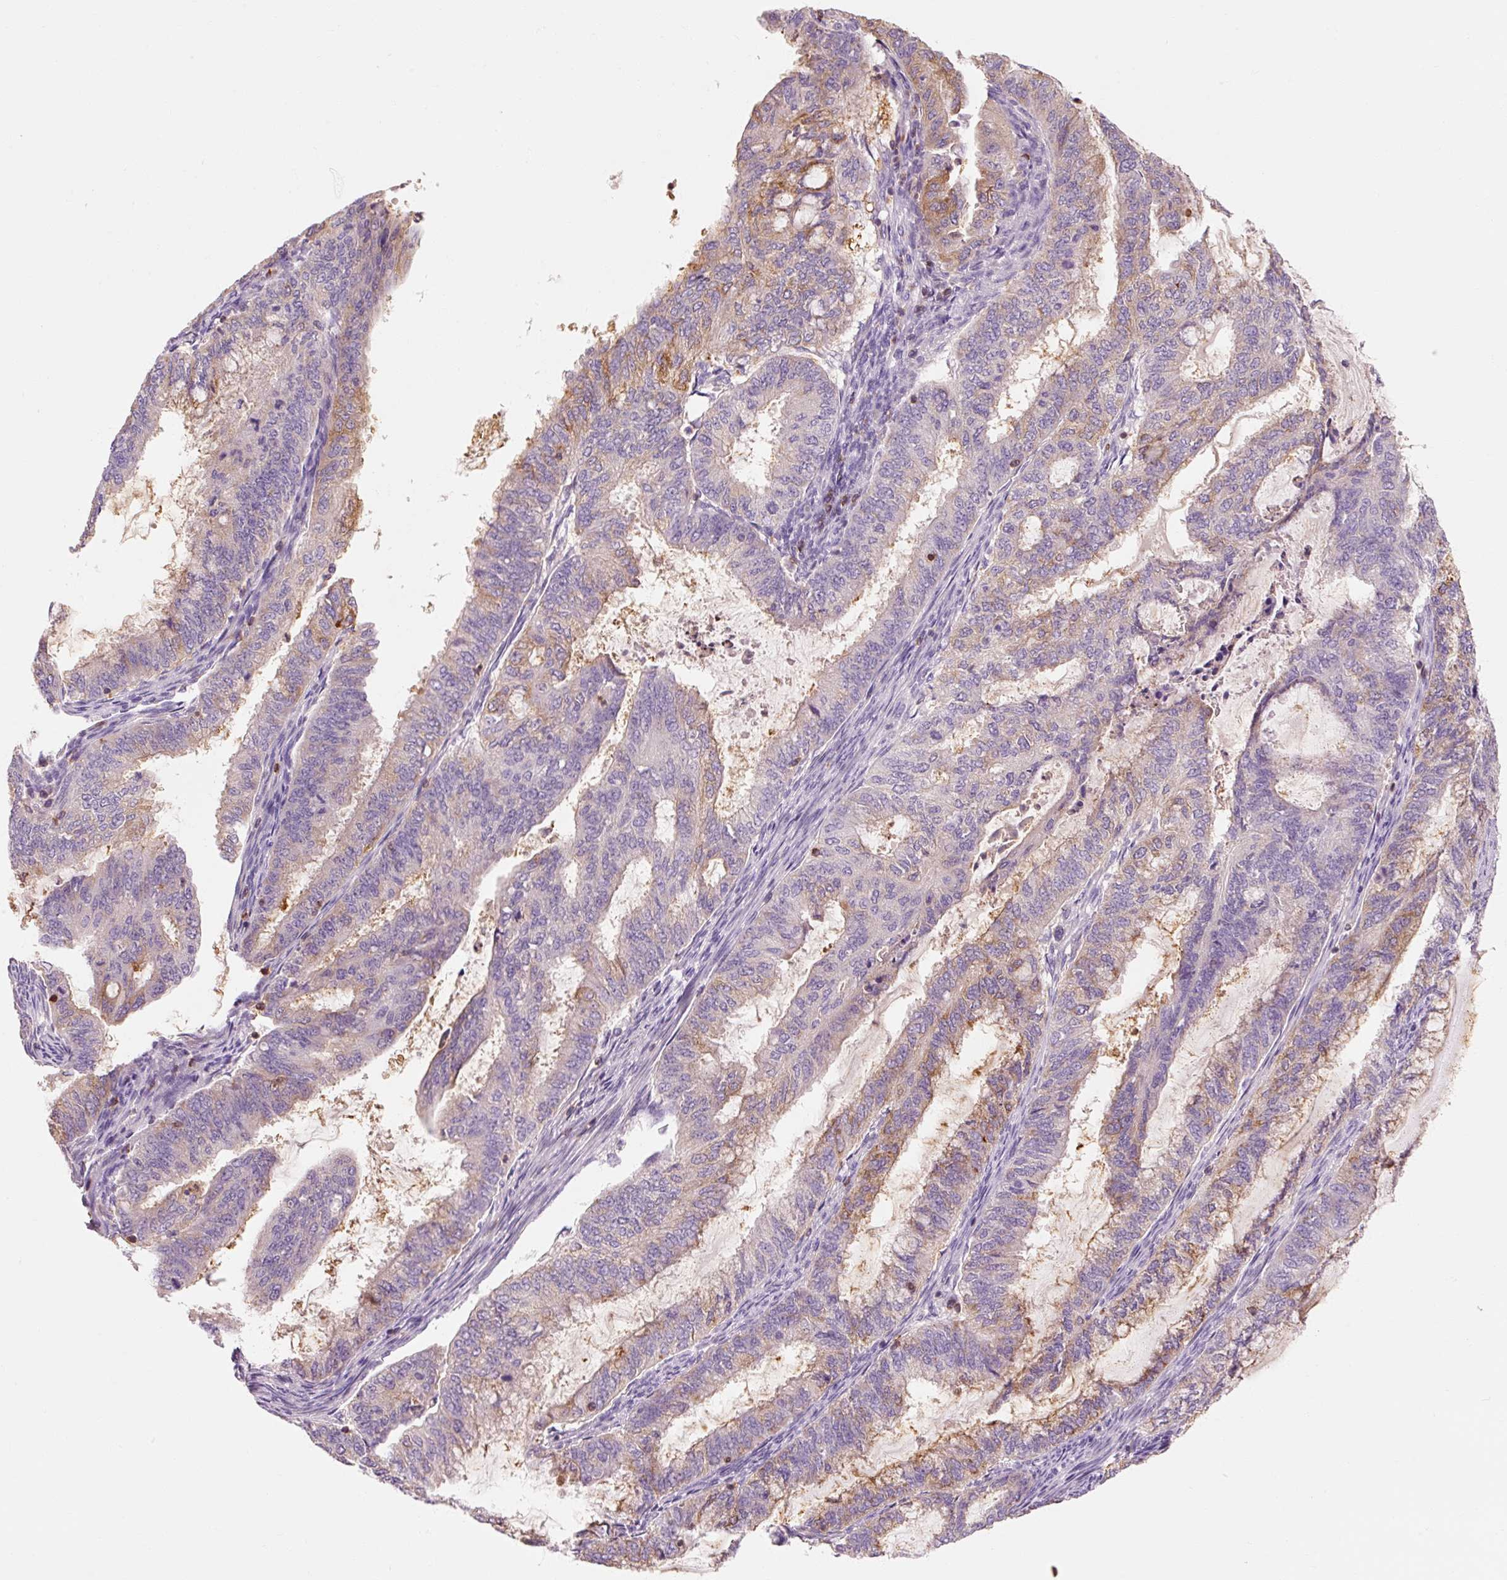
{"staining": {"intensity": "moderate", "quantity": "<25%", "location": "cytoplasmic/membranous"}, "tissue": "endometrial cancer", "cell_type": "Tumor cells", "image_type": "cancer", "snomed": [{"axis": "morphology", "description": "Adenocarcinoma, NOS"}, {"axis": "topography", "description": "Endometrium"}], "caption": "Immunohistochemistry (IHC) histopathology image of endometrial adenocarcinoma stained for a protein (brown), which exhibits low levels of moderate cytoplasmic/membranous staining in approximately <25% of tumor cells.", "gene": "OR8K1", "patient": {"sex": "female", "age": 51}}